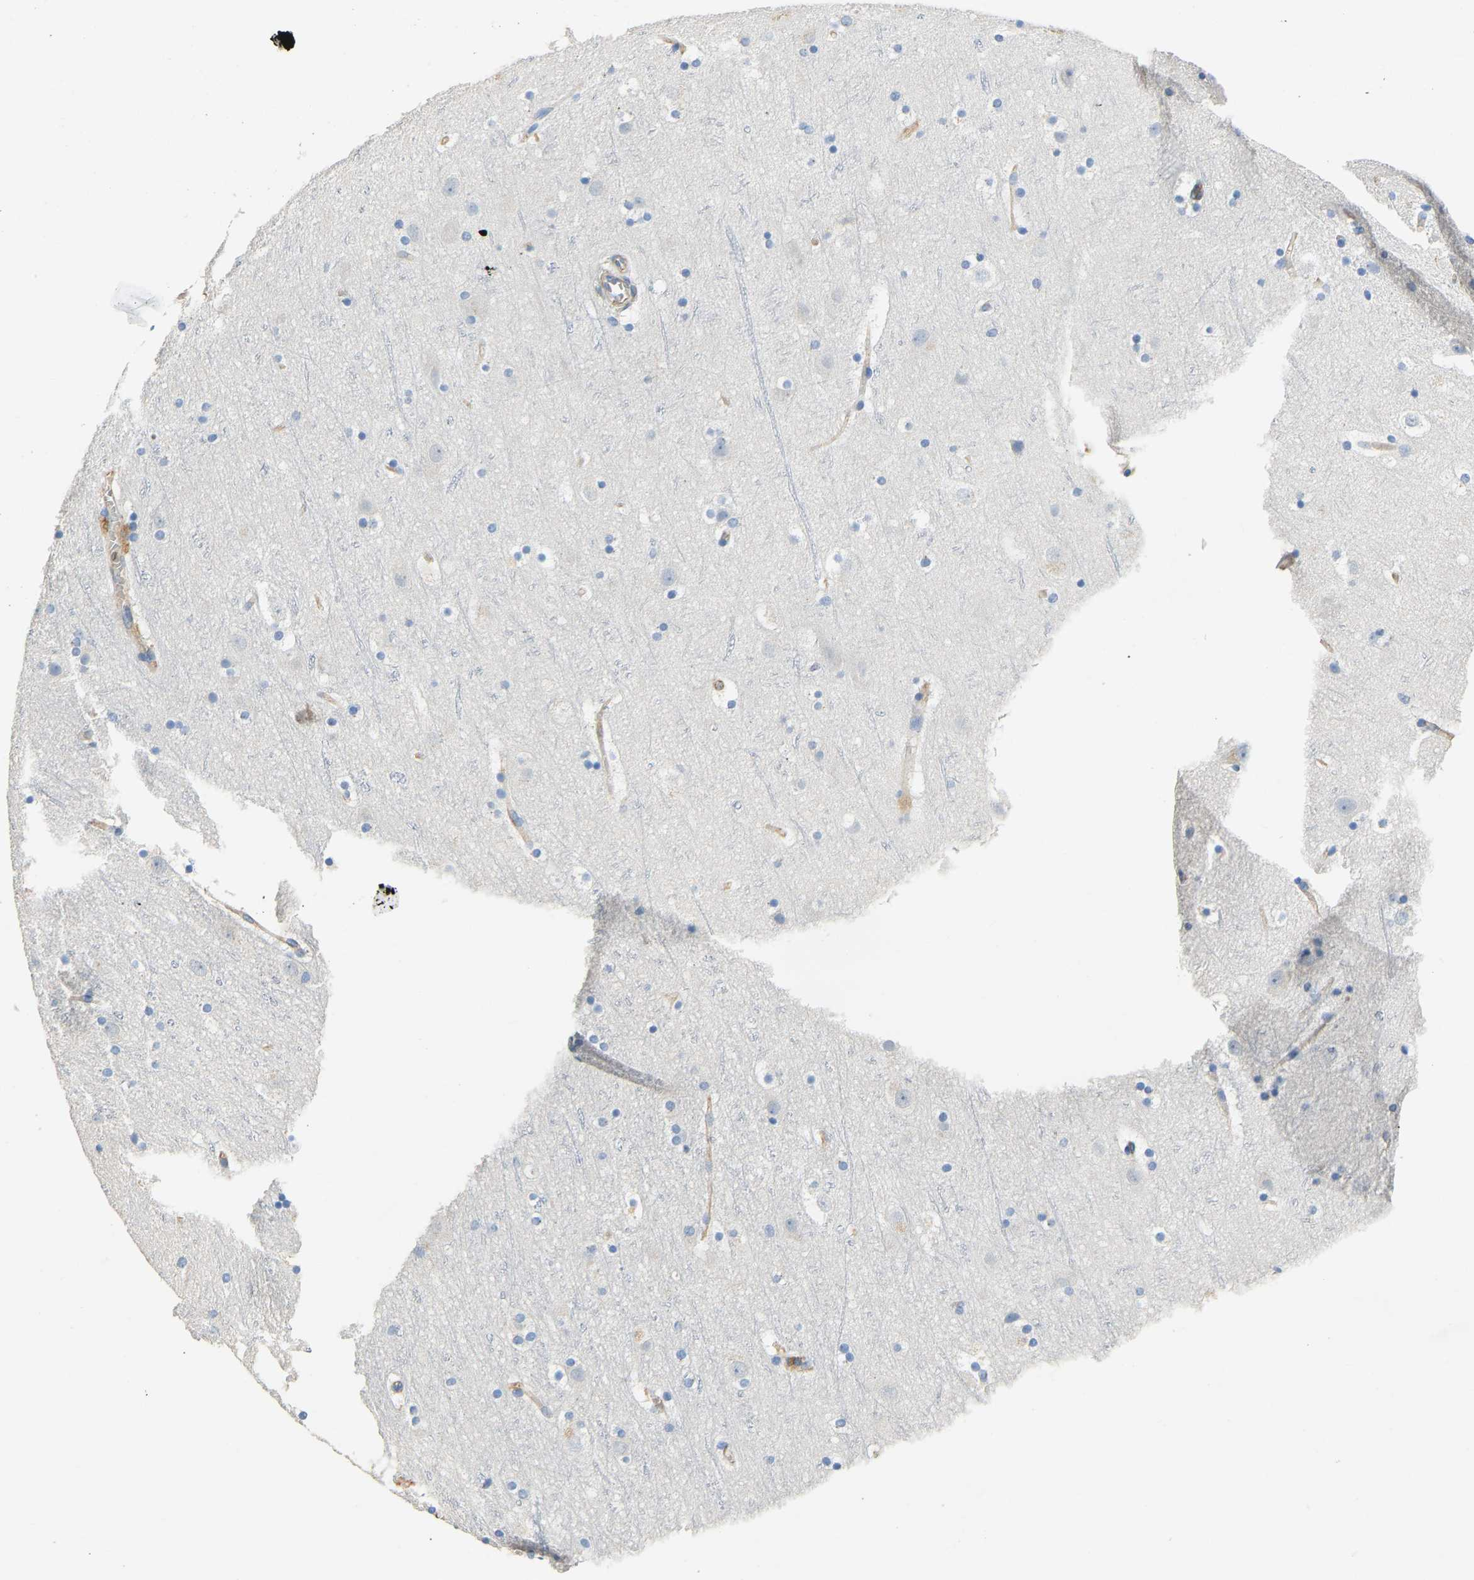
{"staining": {"intensity": "negative", "quantity": "none", "location": "none"}, "tissue": "cerebral cortex", "cell_type": "Endothelial cells", "image_type": "normal", "snomed": [{"axis": "morphology", "description": "Normal tissue, NOS"}, {"axis": "topography", "description": "Cerebral cortex"}], "caption": "Immunohistochemistry (IHC) micrograph of normal cerebral cortex: cerebral cortex stained with DAB displays no significant protein positivity in endothelial cells.", "gene": "TECTA", "patient": {"sex": "male", "age": 45}}